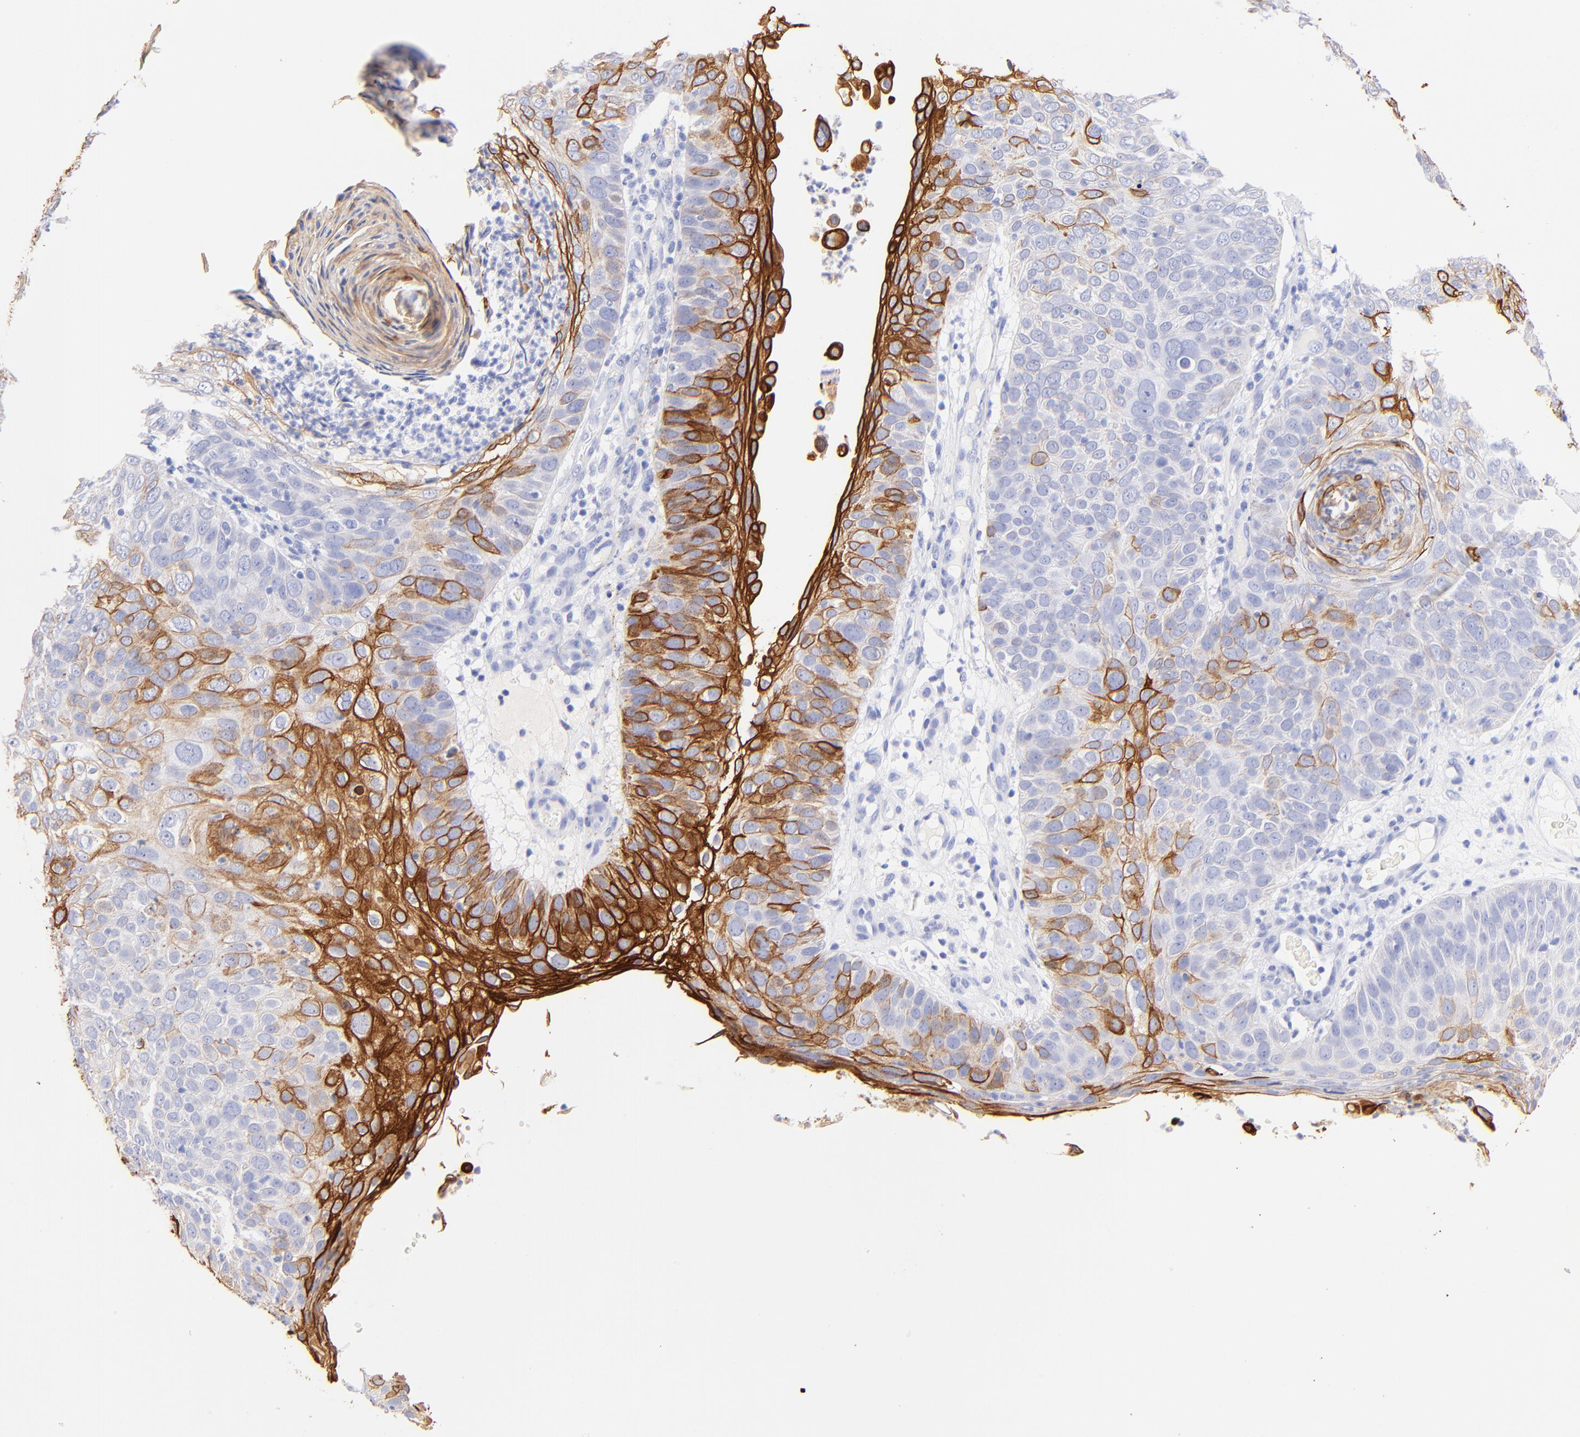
{"staining": {"intensity": "strong", "quantity": "25%-75%", "location": "cytoplasmic/membranous"}, "tissue": "skin cancer", "cell_type": "Tumor cells", "image_type": "cancer", "snomed": [{"axis": "morphology", "description": "Squamous cell carcinoma, NOS"}, {"axis": "topography", "description": "Skin"}], "caption": "This image exhibits skin squamous cell carcinoma stained with immunohistochemistry (IHC) to label a protein in brown. The cytoplasmic/membranous of tumor cells show strong positivity for the protein. Nuclei are counter-stained blue.", "gene": "KRT19", "patient": {"sex": "male", "age": 87}}